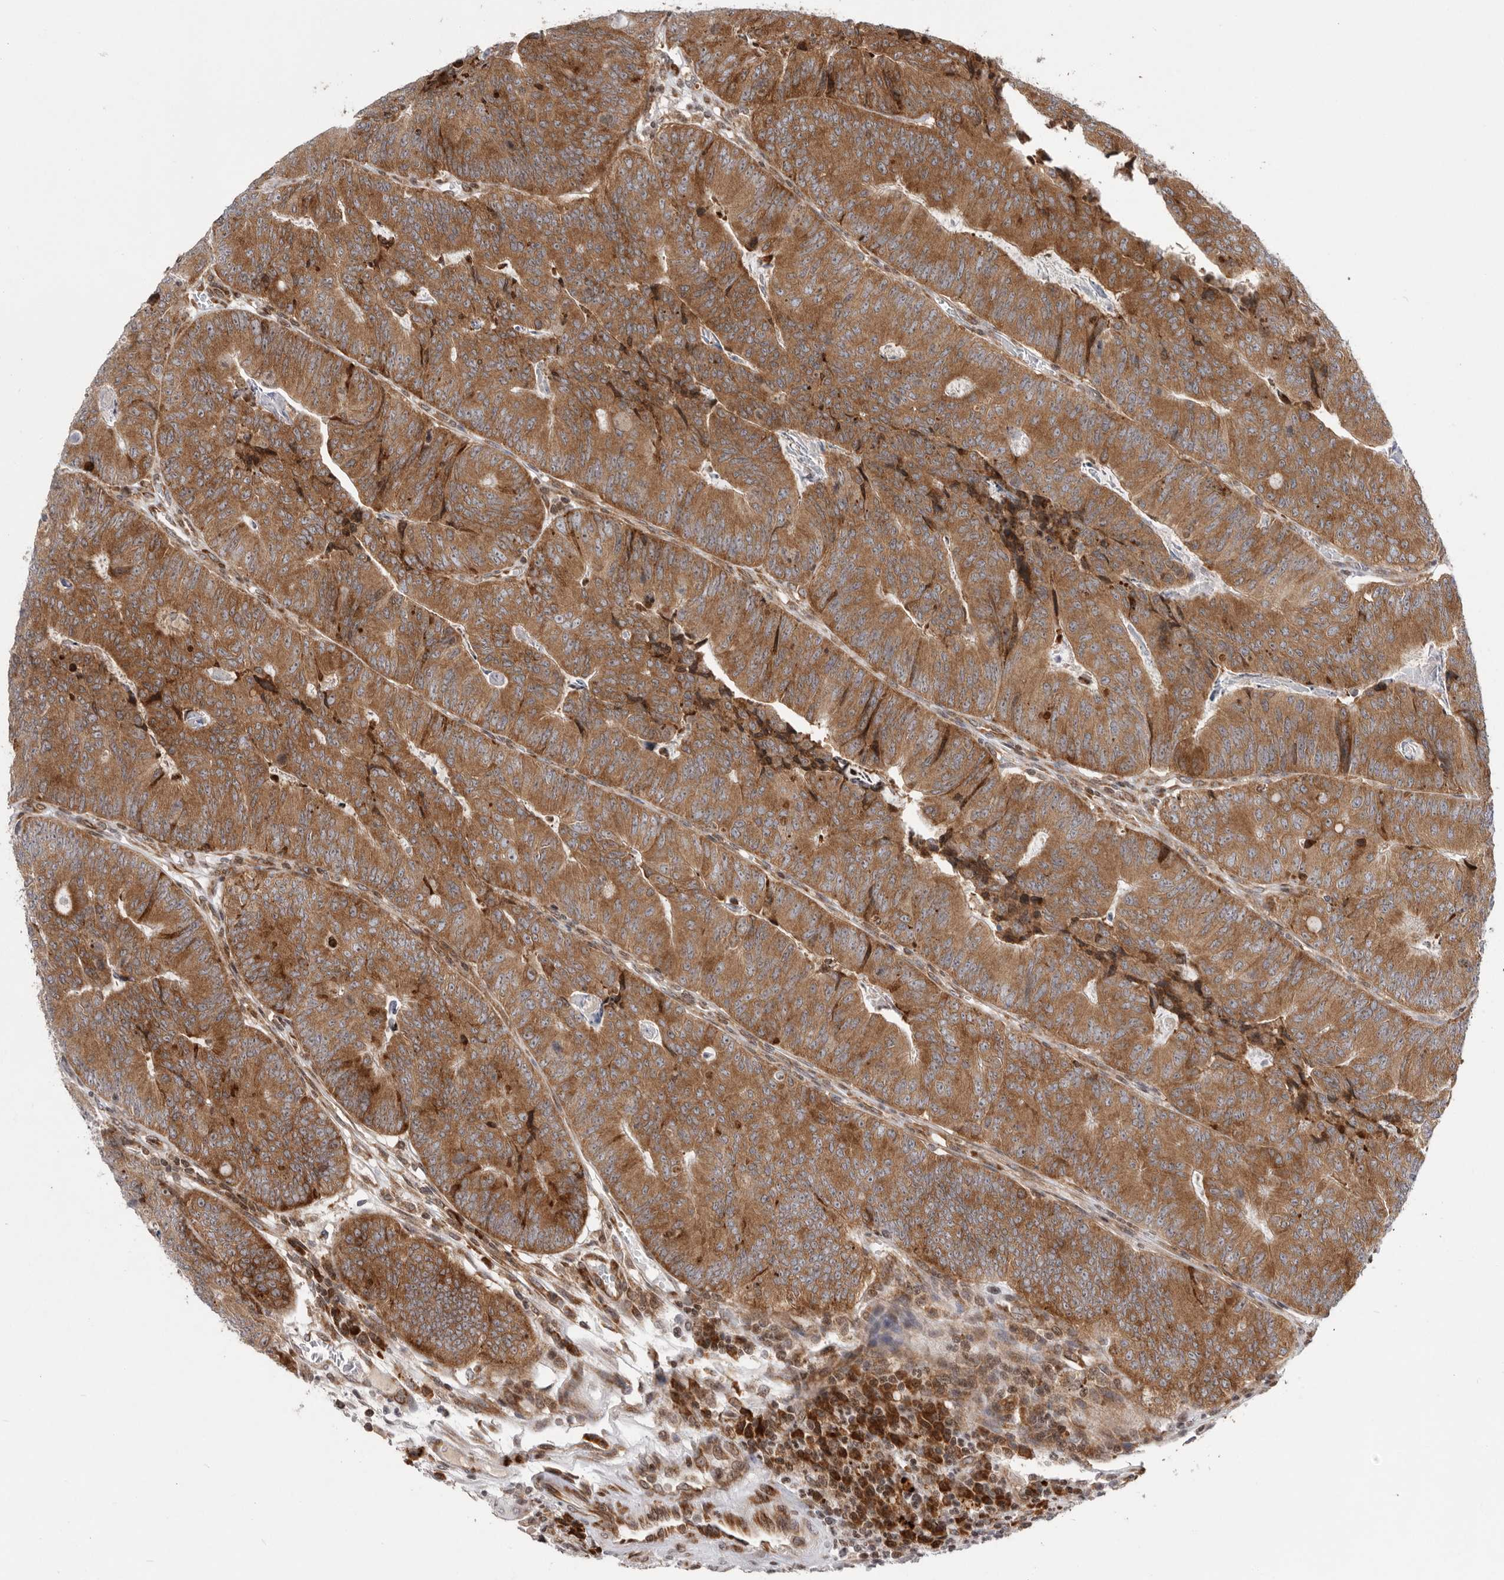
{"staining": {"intensity": "strong", "quantity": ">75%", "location": "cytoplasmic/membranous"}, "tissue": "colorectal cancer", "cell_type": "Tumor cells", "image_type": "cancer", "snomed": [{"axis": "morphology", "description": "Adenocarcinoma, NOS"}, {"axis": "topography", "description": "Colon"}], "caption": "Immunohistochemical staining of colorectal cancer (adenocarcinoma) reveals strong cytoplasmic/membranous protein positivity in approximately >75% of tumor cells.", "gene": "FZD3", "patient": {"sex": "female", "age": 67}}